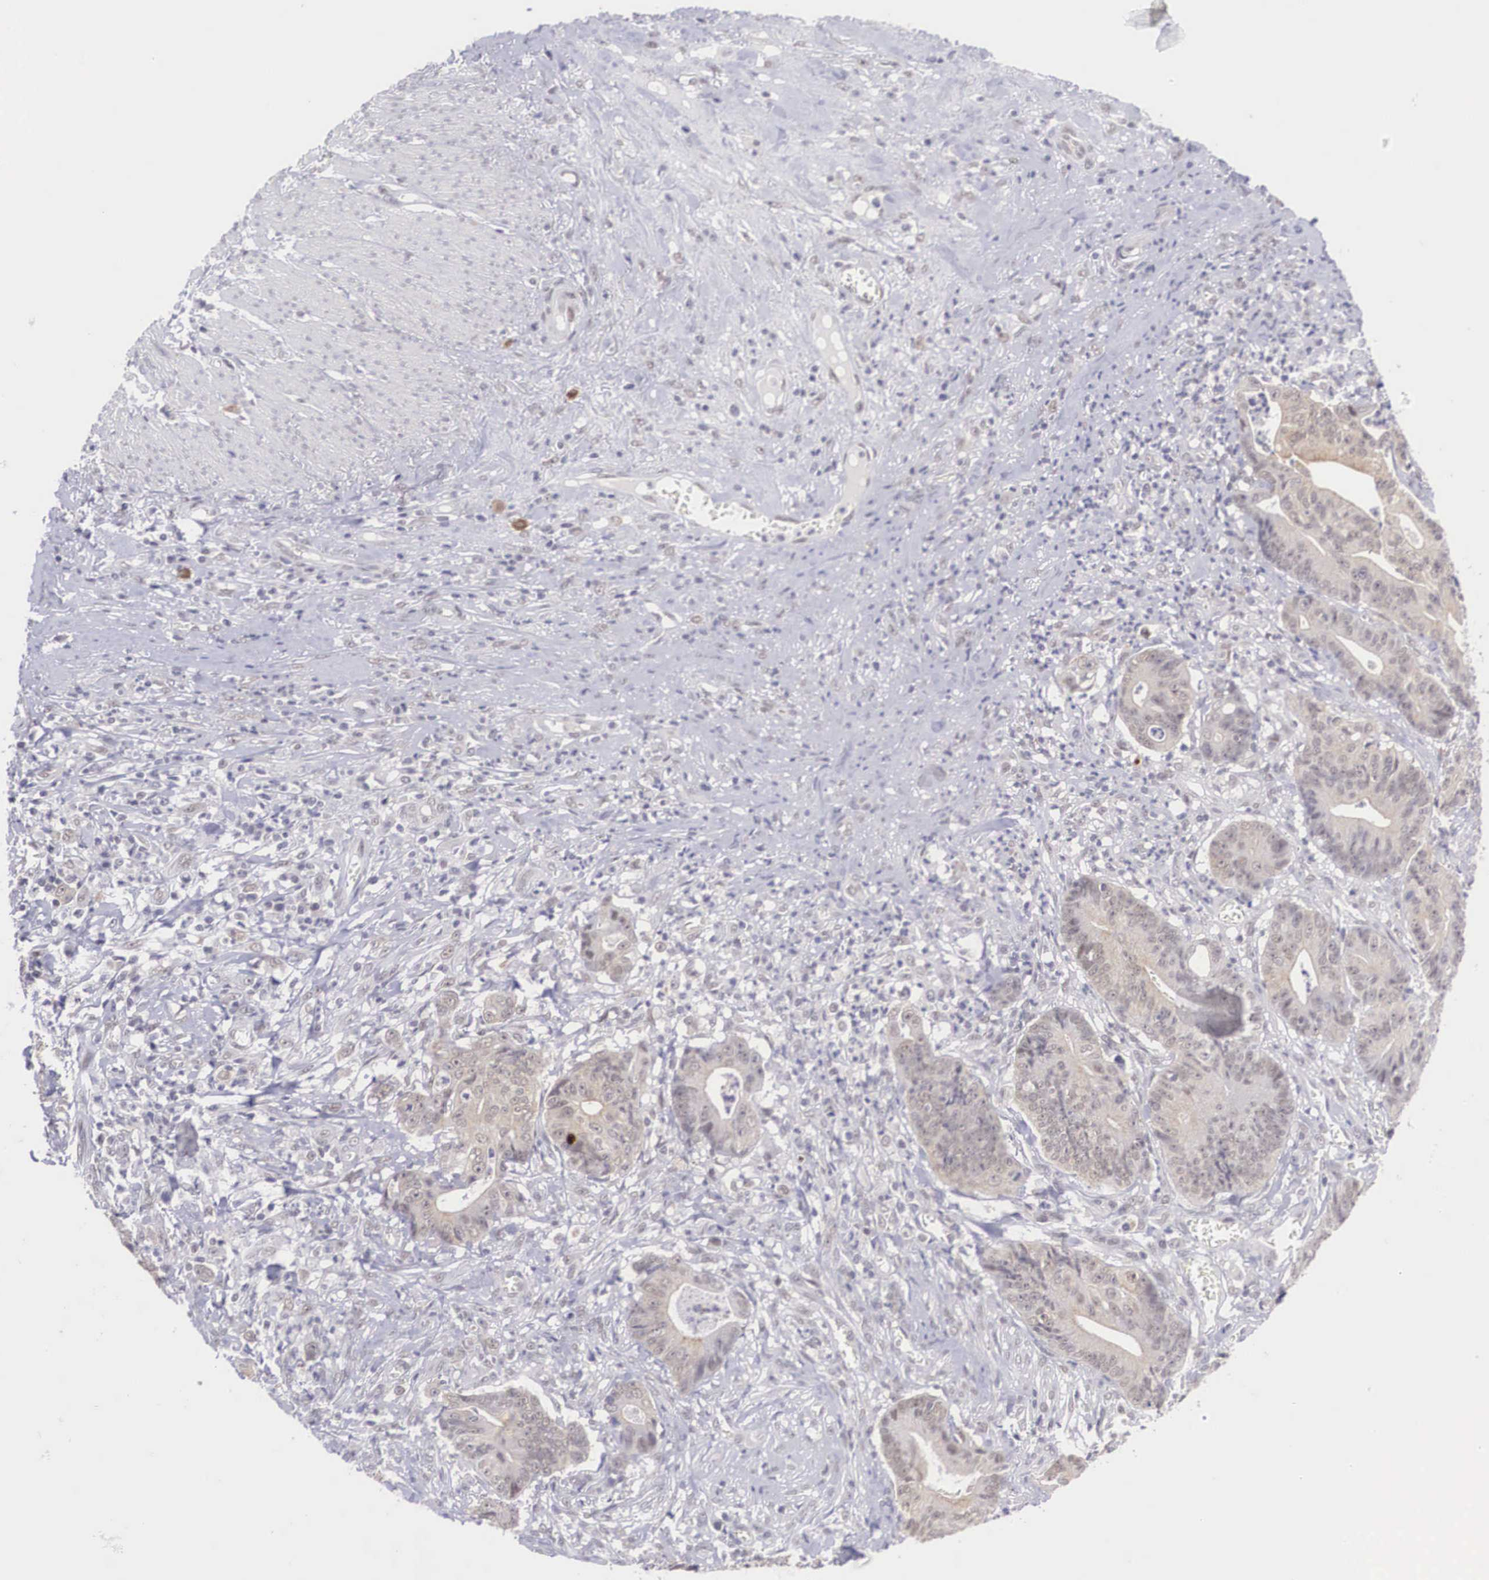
{"staining": {"intensity": "weak", "quantity": ">75%", "location": "cytoplasmic/membranous"}, "tissue": "stomach cancer", "cell_type": "Tumor cells", "image_type": "cancer", "snomed": [{"axis": "morphology", "description": "Adenocarcinoma, NOS"}, {"axis": "topography", "description": "Stomach, lower"}], "caption": "The histopathology image exhibits immunohistochemical staining of stomach cancer. There is weak cytoplasmic/membranous expression is appreciated in about >75% of tumor cells.", "gene": "NINL", "patient": {"sex": "female", "age": 86}}